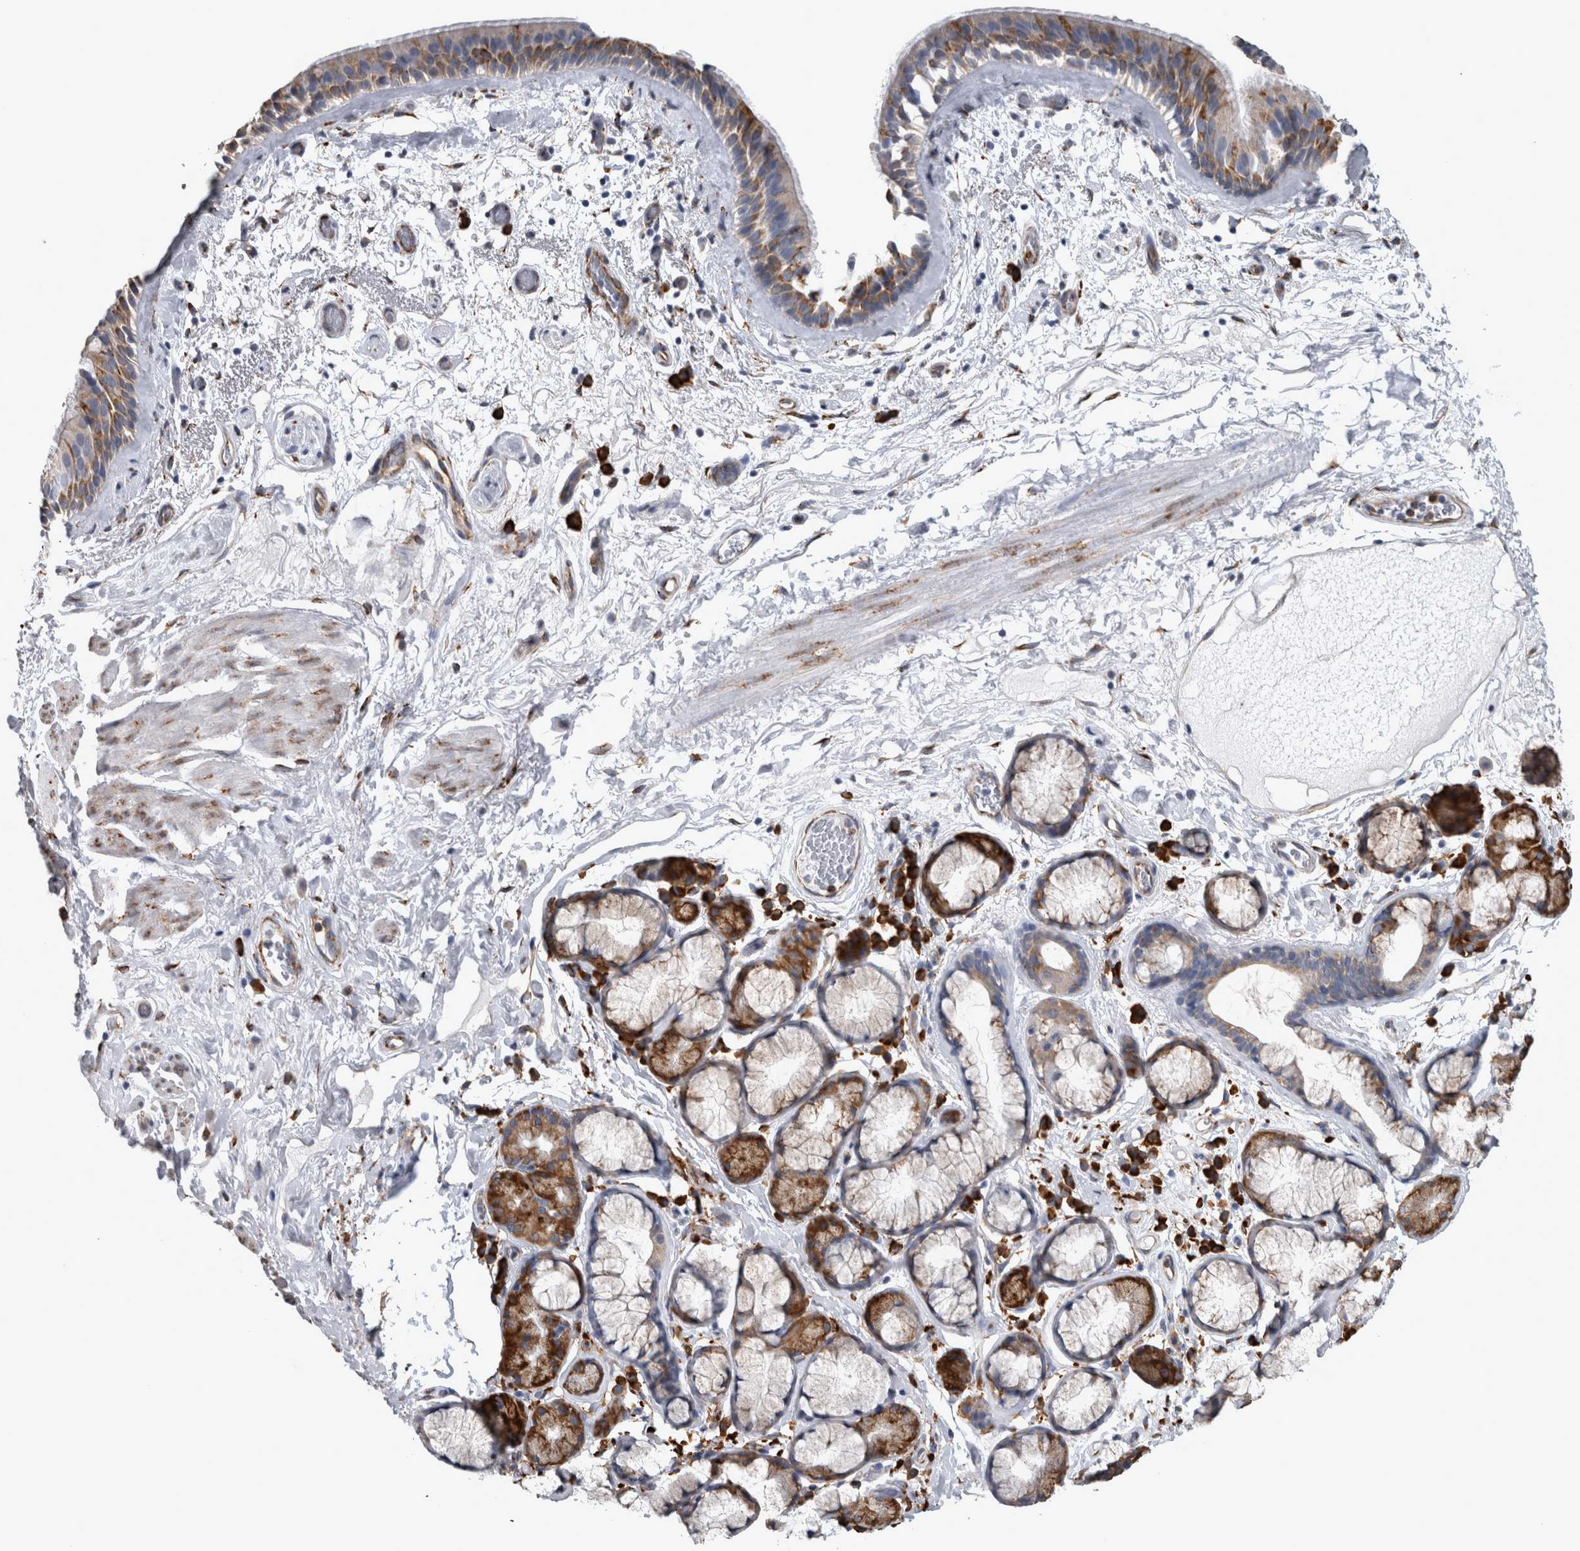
{"staining": {"intensity": "moderate", "quantity": "25%-75%", "location": "cytoplasmic/membranous"}, "tissue": "bronchus", "cell_type": "Respiratory epithelial cells", "image_type": "normal", "snomed": [{"axis": "morphology", "description": "Normal tissue, NOS"}, {"axis": "topography", "description": "Cartilage tissue"}], "caption": "Respiratory epithelial cells exhibit moderate cytoplasmic/membranous expression in about 25%-75% of cells in normal bronchus. (Brightfield microscopy of DAB IHC at high magnification).", "gene": "FHIP2B", "patient": {"sex": "female", "age": 63}}